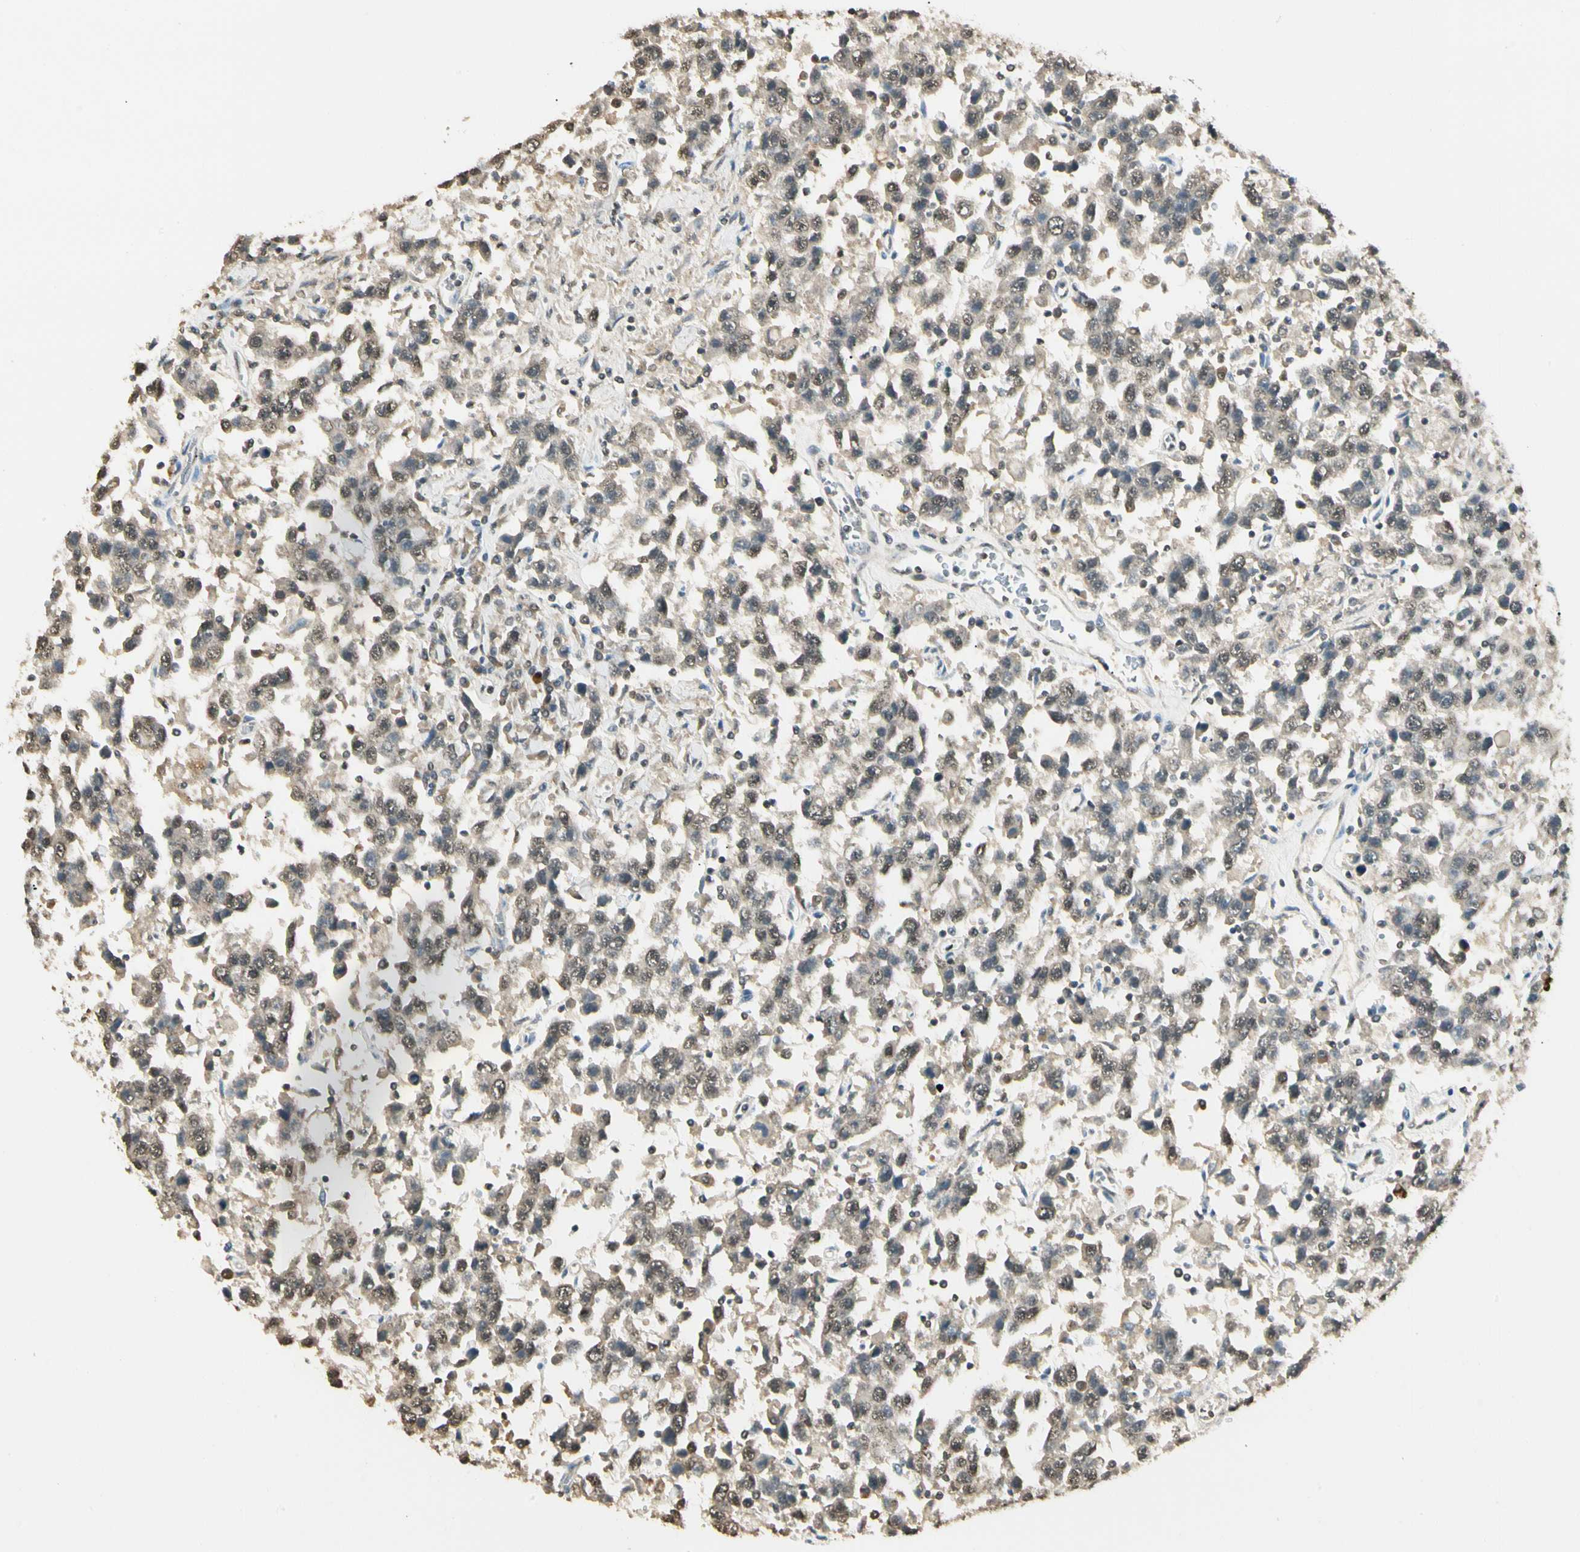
{"staining": {"intensity": "weak", "quantity": "25%-75%", "location": "cytoplasmic/membranous"}, "tissue": "testis cancer", "cell_type": "Tumor cells", "image_type": "cancer", "snomed": [{"axis": "morphology", "description": "Seminoma, NOS"}, {"axis": "topography", "description": "Testis"}], "caption": "High-power microscopy captured an IHC image of testis cancer, revealing weak cytoplasmic/membranous expression in about 25%-75% of tumor cells. The protein of interest is stained brown, and the nuclei are stained in blue (DAB (3,3'-diaminobenzidine) IHC with brightfield microscopy, high magnification).", "gene": "SGCA", "patient": {"sex": "male", "age": 41}}